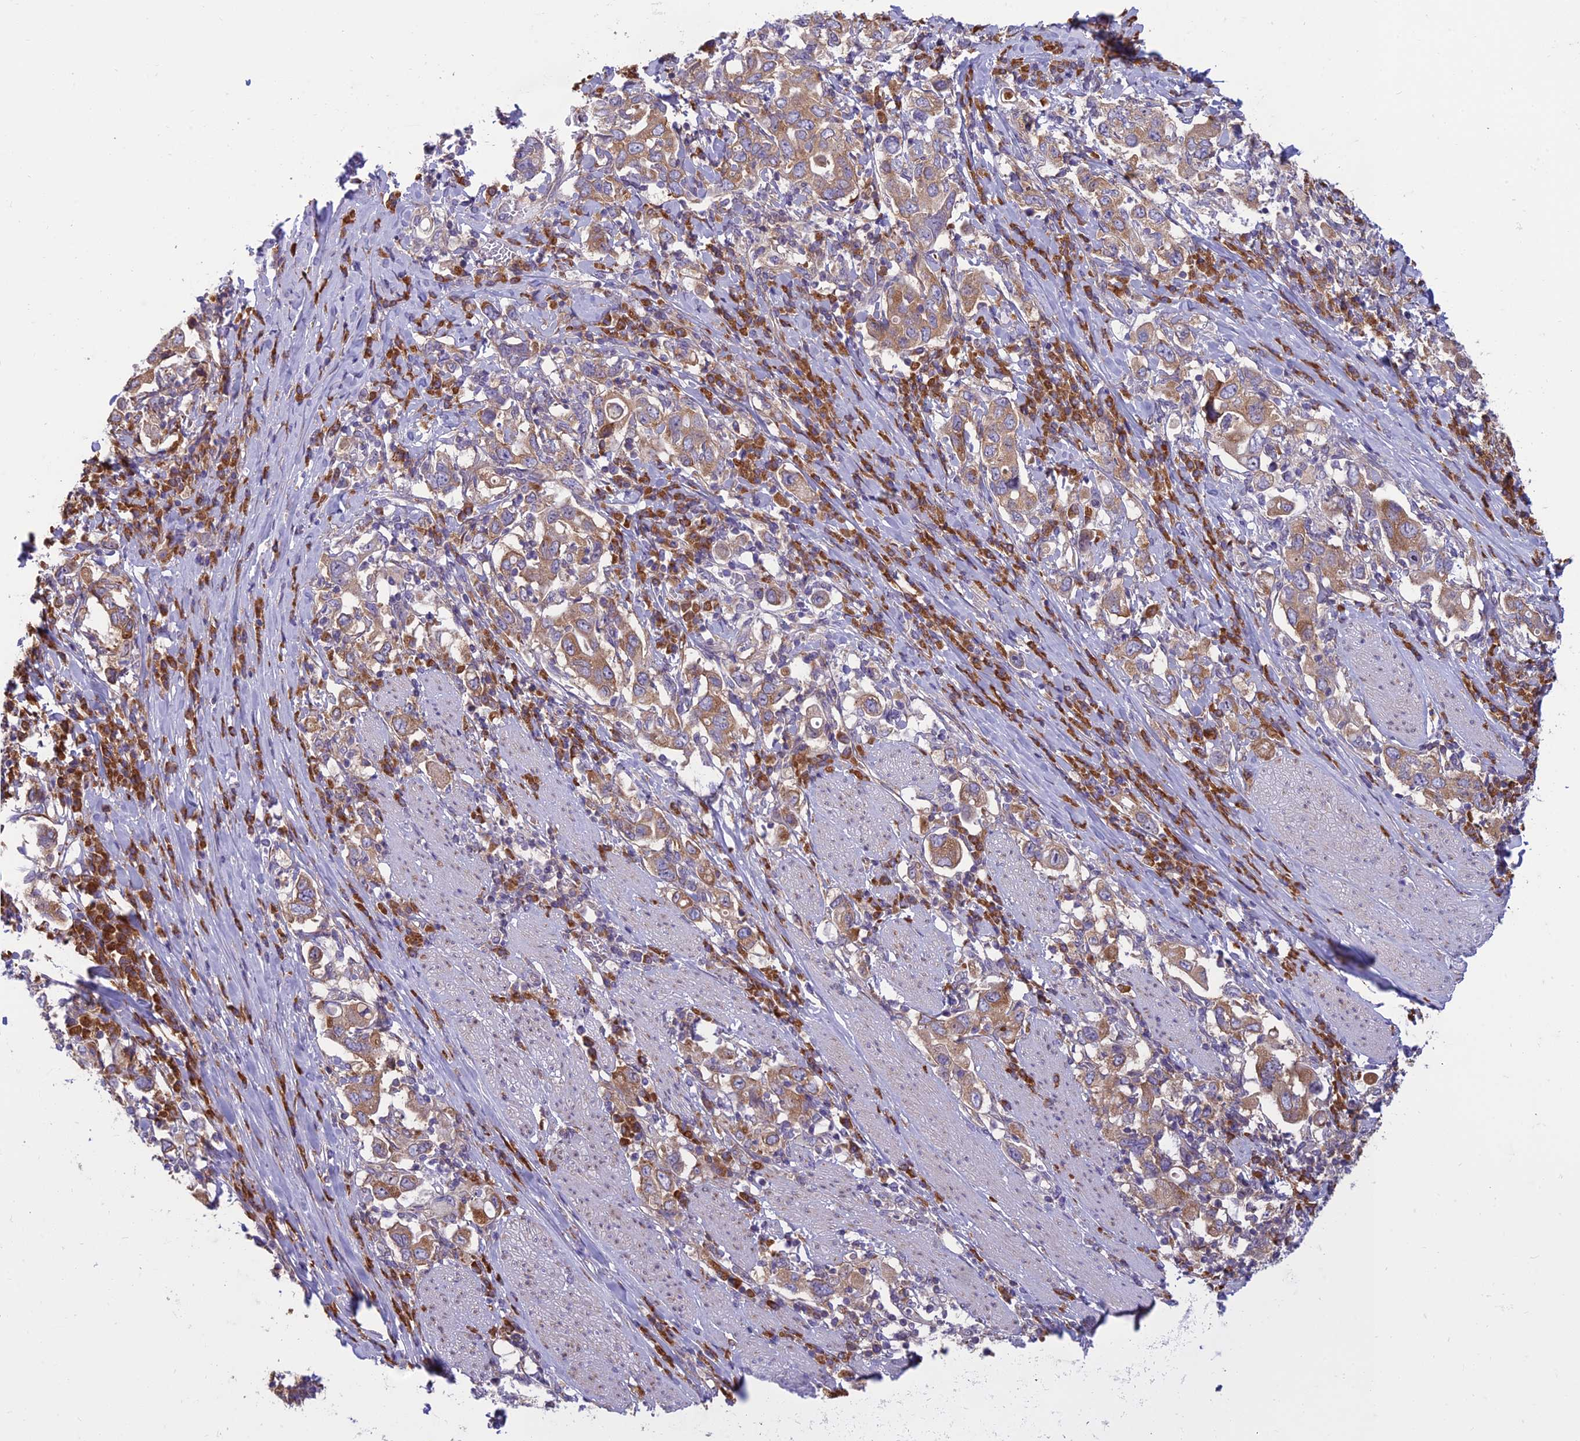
{"staining": {"intensity": "moderate", "quantity": ">75%", "location": "cytoplasmic/membranous"}, "tissue": "stomach cancer", "cell_type": "Tumor cells", "image_type": "cancer", "snomed": [{"axis": "morphology", "description": "Adenocarcinoma, NOS"}, {"axis": "topography", "description": "Stomach, upper"}, {"axis": "topography", "description": "Stomach"}], "caption": "Immunohistochemistry (IHC) image of human stomach cancer stained for a protein (brown), which demonstrates medium levels of moderate cytoplasmic/membranous positivity in approximately >75% of tumor cells.", "gene": "RPL17-C18orf32", "patient": {"sex": "male", "age": 62}}